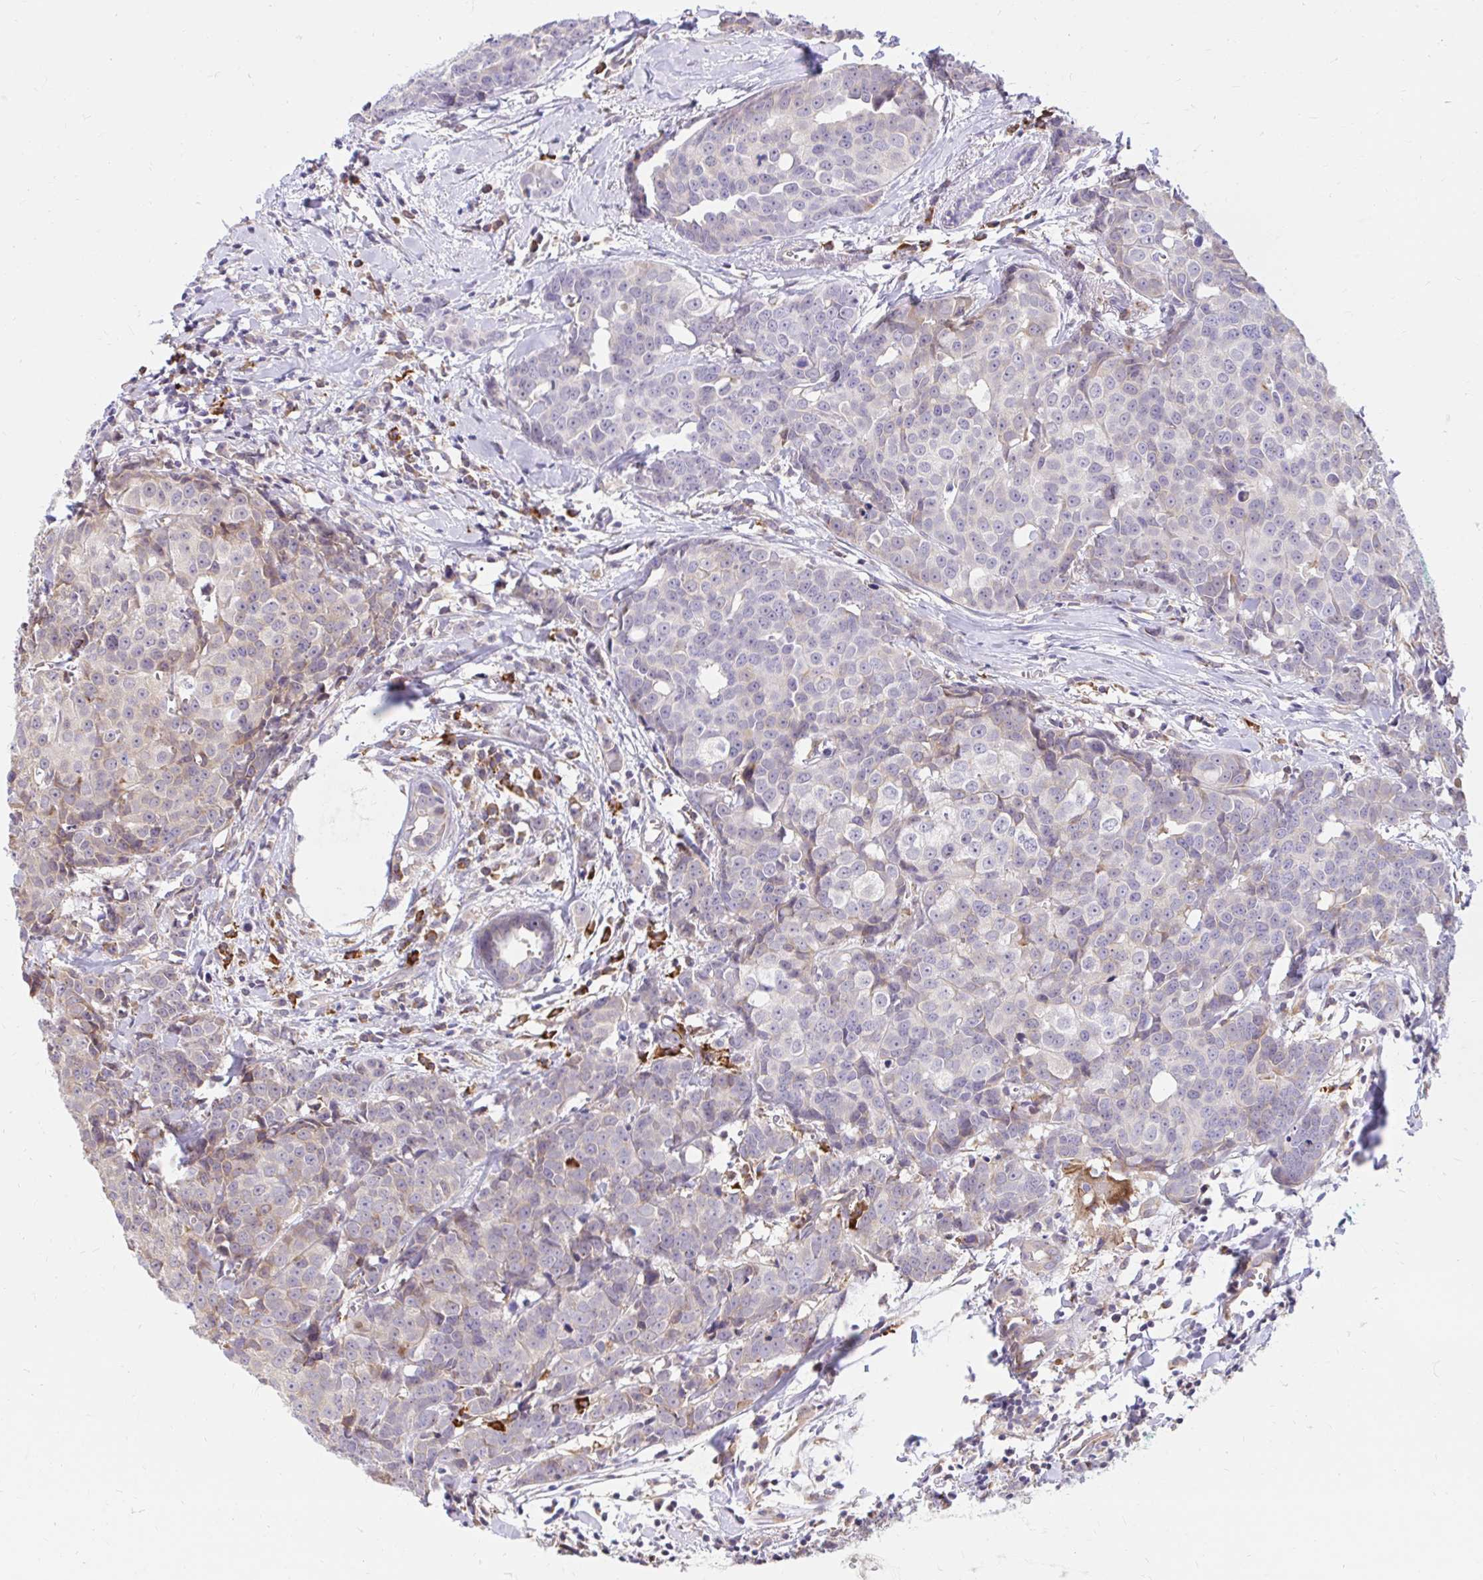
{"staining": {"intensity": "negative", "quantity": "none", "location": "none"}, "tissue": "breast cancer", "cell_type": "Tumor cells", "image_type": "cancer", "snomed": [{"axis": "morphology", "description": "Duct carcinoma"}, {"axis": "topography", "description": "Breast"}], "caption": "Immunohistochemistry (IHC) of human breast invasive ductal carcinoma exhibits no expression in tumor cells.", "gene": "NAALAD2", "patient": {"sex": "female", "age": 80}}